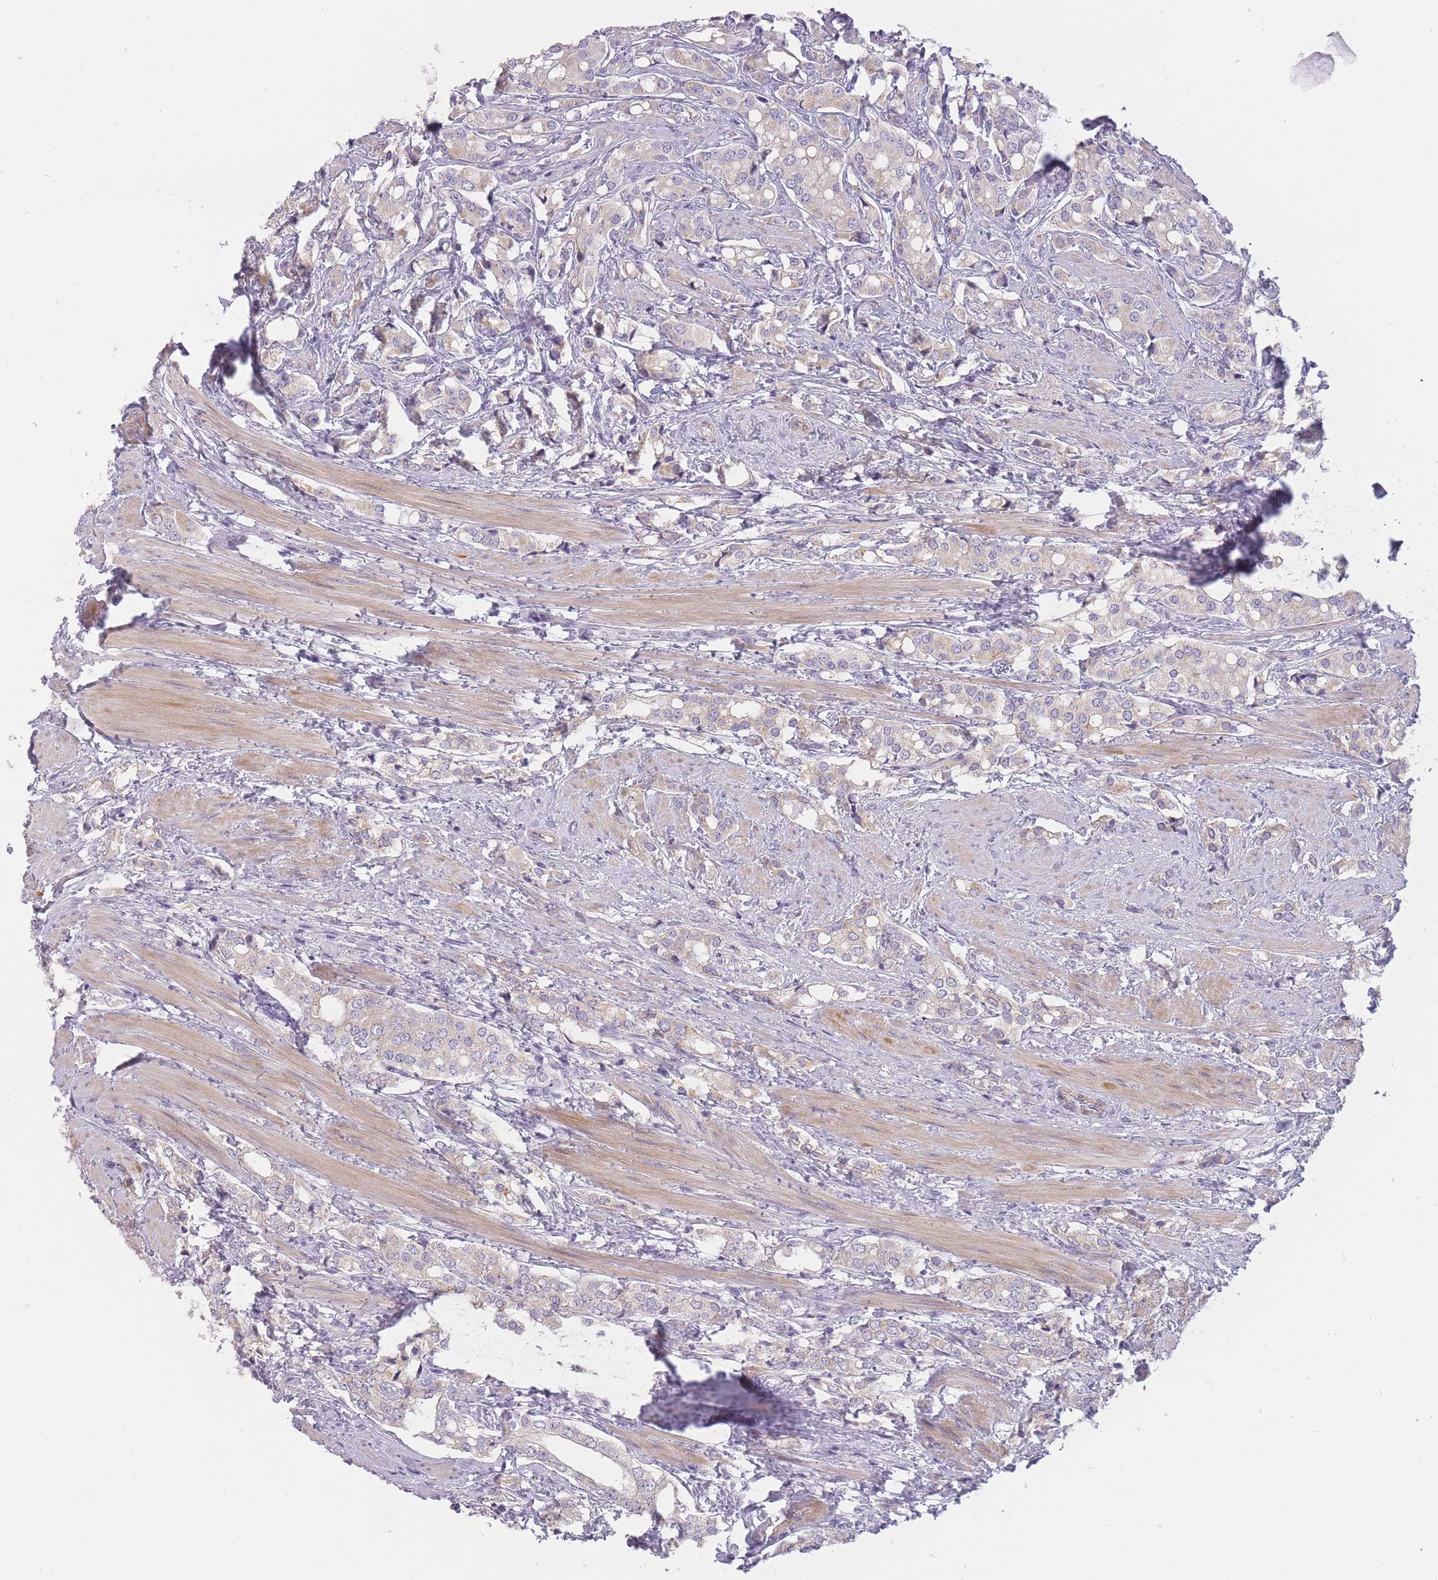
{"staining": {"intensity": "negative", "quantity": "none", "location": "none"}, "tissue": "prostate cancer", "cell_type": "Tumor cells", "image_type": "cancer", "snomed": [{"axis": "morphology", "description": "Adenocarcinoma, High grade"}, {"axis": "topography", "description": "Prostate"}], "caption": "There is no significant positivity in tumor cells of prostate high-grade adenocarcinoma.", "gene": "TMEM236", "patient": {"sex": "male", "age": 71}}